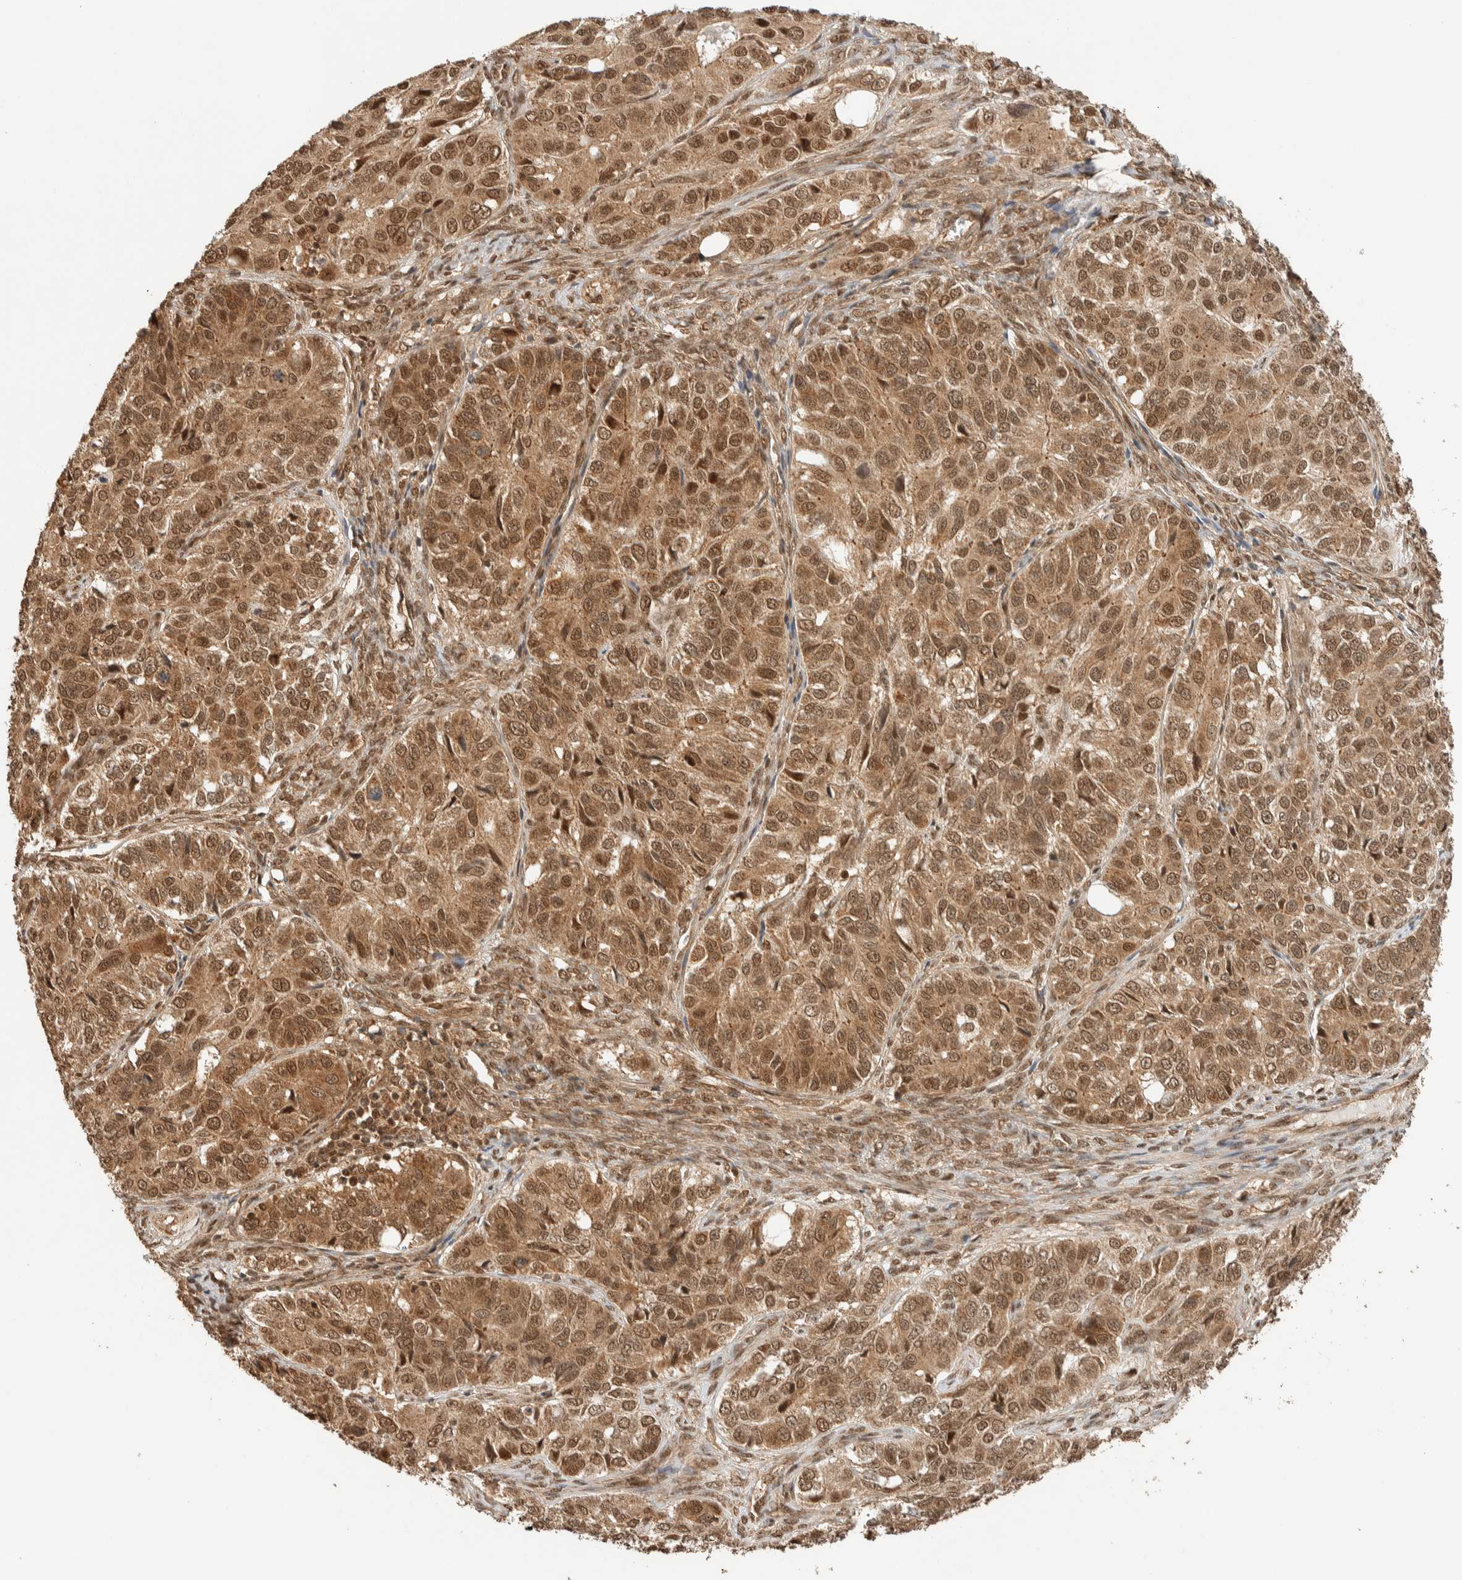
{"staining": {"intensity": "moderate", "quantity": ">75%", "location": "cytoplasmic/membranous,nuclear"}, "tissue": "ovarian cancer", "cell_type": "Tumor cells", "image_type": "cancer", "snomed": [{"axis": "morphology", "description": "Carcinoma, endometroid"}, {"axis": "topography", "description": "Ovary"}], "caption": "Brown immunohistochemical staining in ovarian endometroid carcinoma reveals moderate cytoplasmic/membranous and nuclear expression in approximately >75% of tumor cells.", "gene": "ZBTB2", "patient": {"sex": "female", "age": 51}}